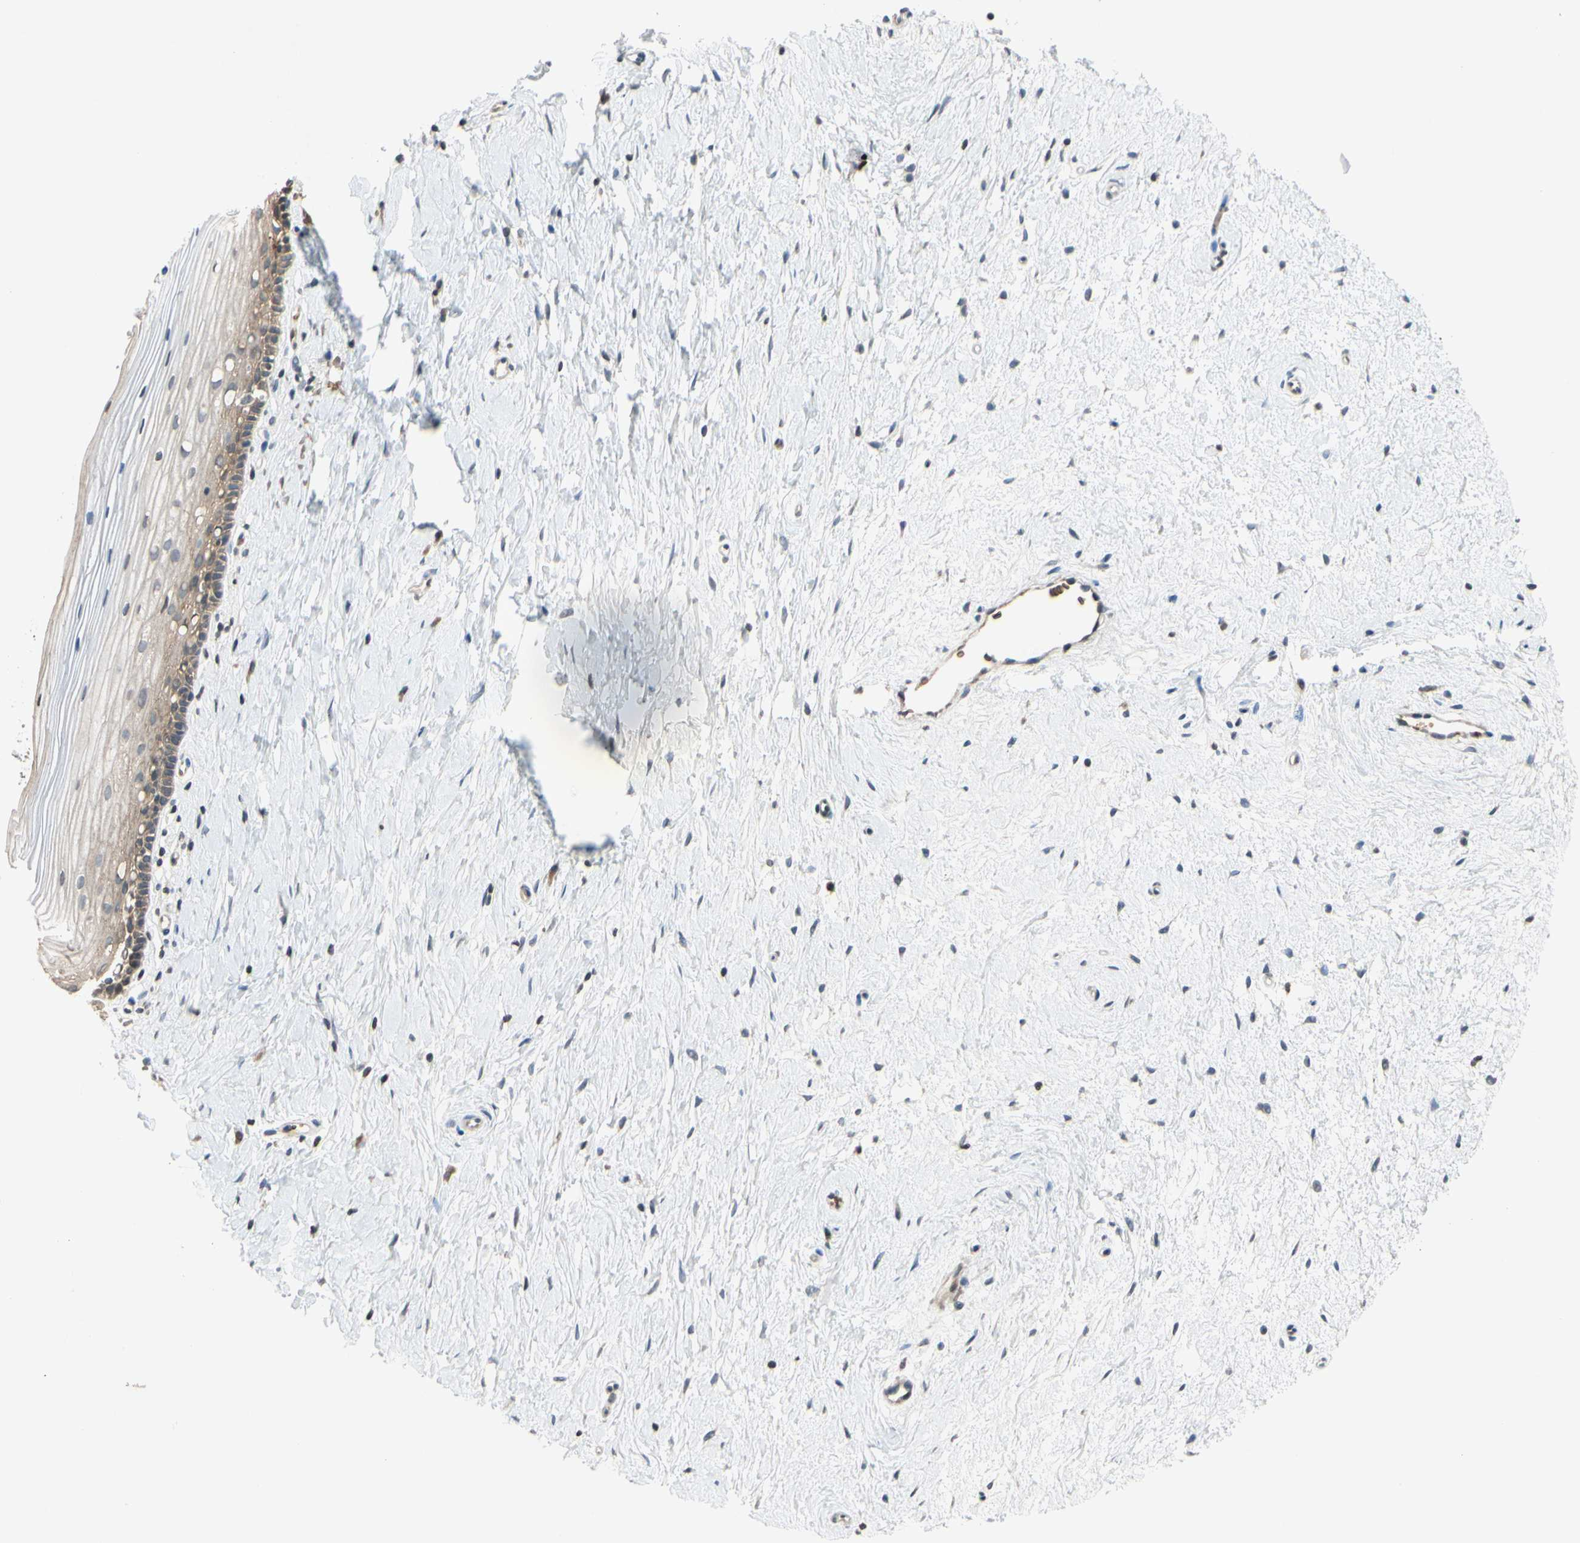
{"staining": {"intensity": "weak", "quantity": "<25%", "location": "cytoplasmic/membranous"}, "tissue": "cervix", "cell_type": "Glandular cells", "image_type": "normal", "snomed": [{"axis": "morphology", "description": "Normal tissue, NOS"}, {"axis": "topography", "description": "Cervix"}], "caption": "Immunohistochemical staining of benign cervix displays no significant staining in glandular cells. (Stains: DAB (3,3'-diaminobenzidine) immunohistochemistry (IHC) with hematoxylin counter stain, Microscopy: brightfield microscopy at high magnification).", "gene": "GYPC", "patient": {"sex": "female", "age": 39}}